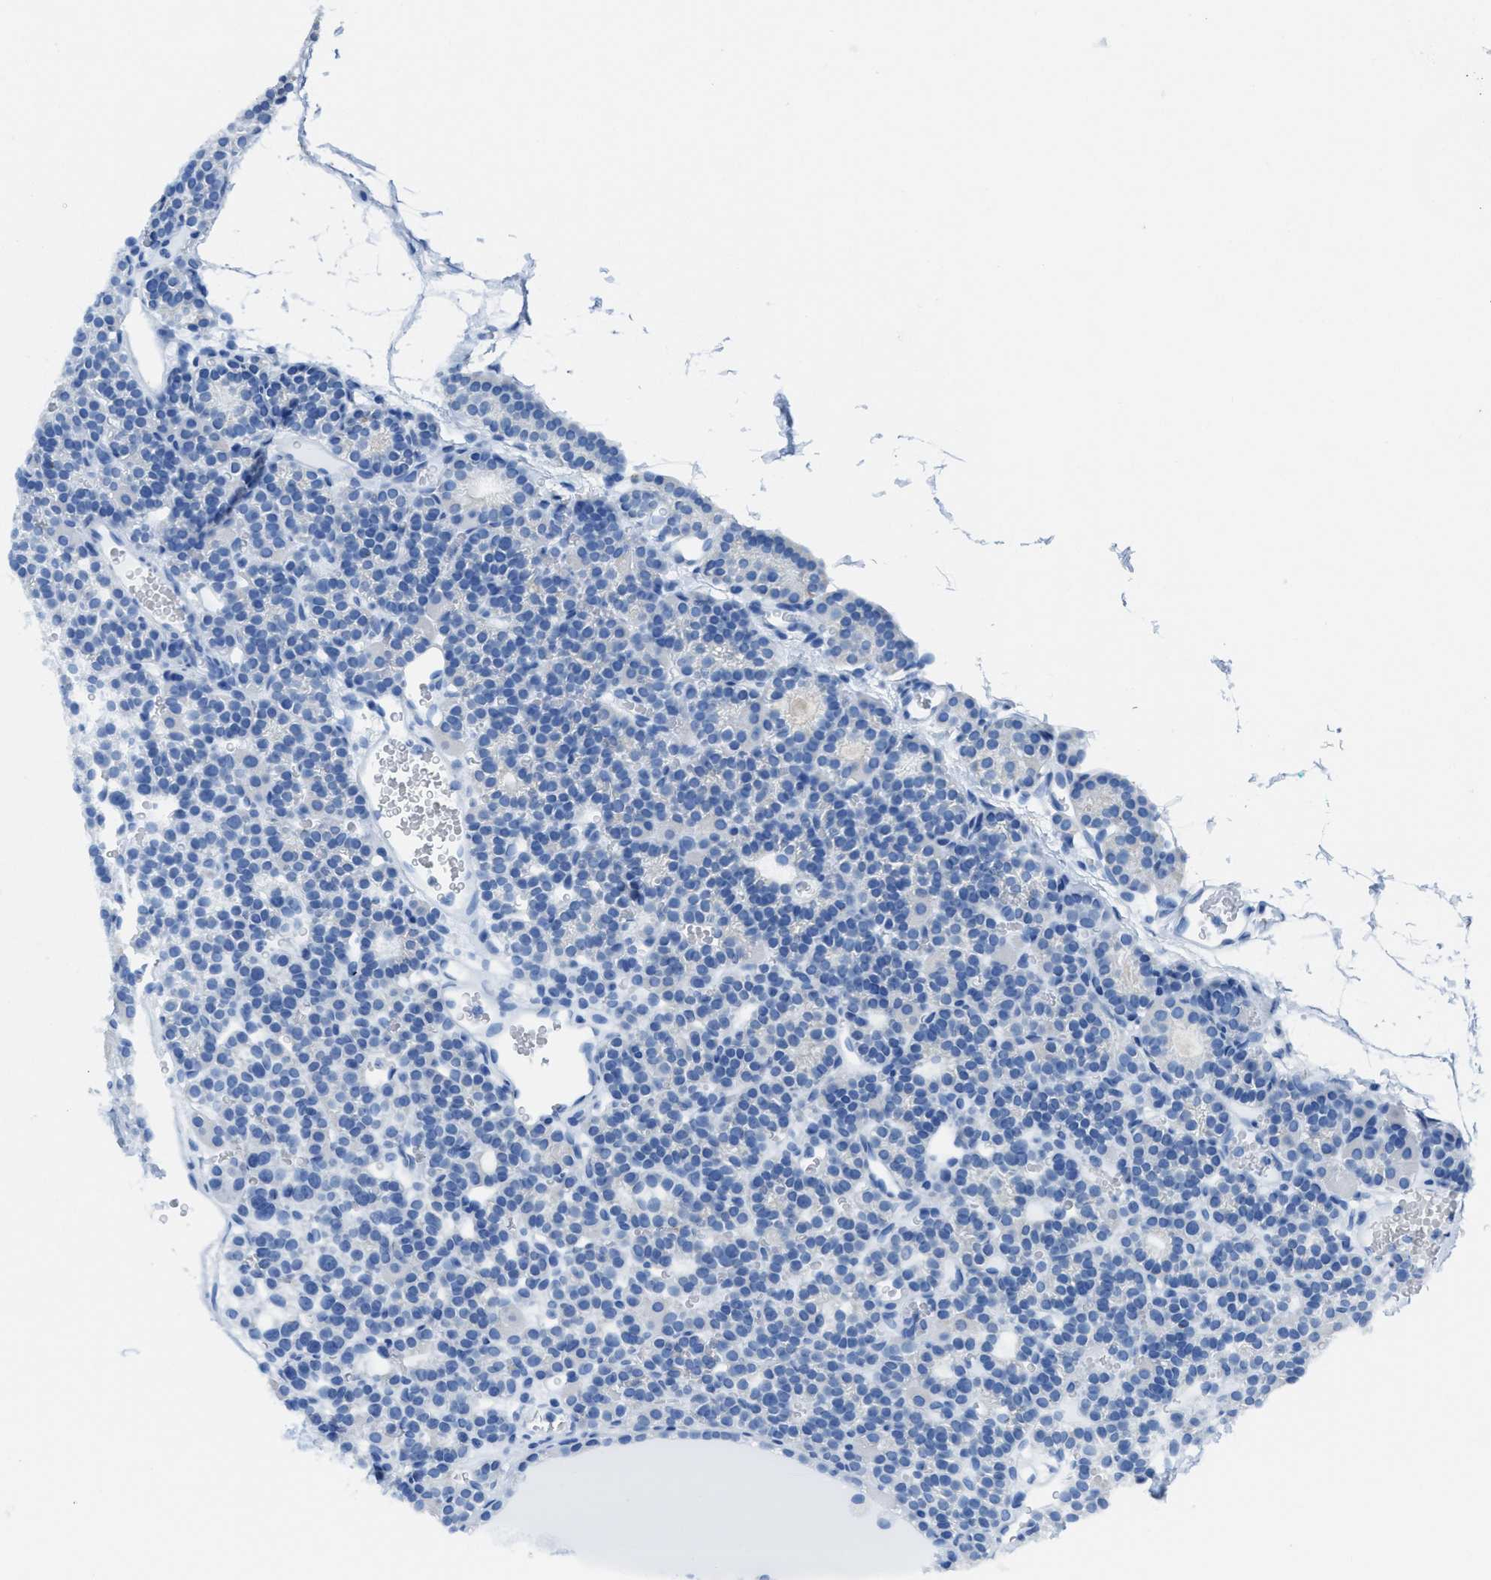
{"staining": {"intensity": "negative", "quantity": "none", "location": "none"}, "tissue": "parathyroid gland", "cell_type": "Glandular cells", "image_type": "normal", "snomed": [{"axis": "morphology", "description": "Normal tissue, NOS"}, {"axis": "morphology", "description": "Adenoma, NOS"}, {"axis": "topography", "description": "Parathyroid gland"}], "caption": "Benign parathyroid gland was stained to show a protein in brown. There is no significant expression in glandular cells. The staining is performed using DAB (3,3'-diaminobenzidine) brown chromogen with nuclei counter-stained in using hematoxylin.", "gene": "ASZ1", "patient": {"sex": "female", "age": 58}}